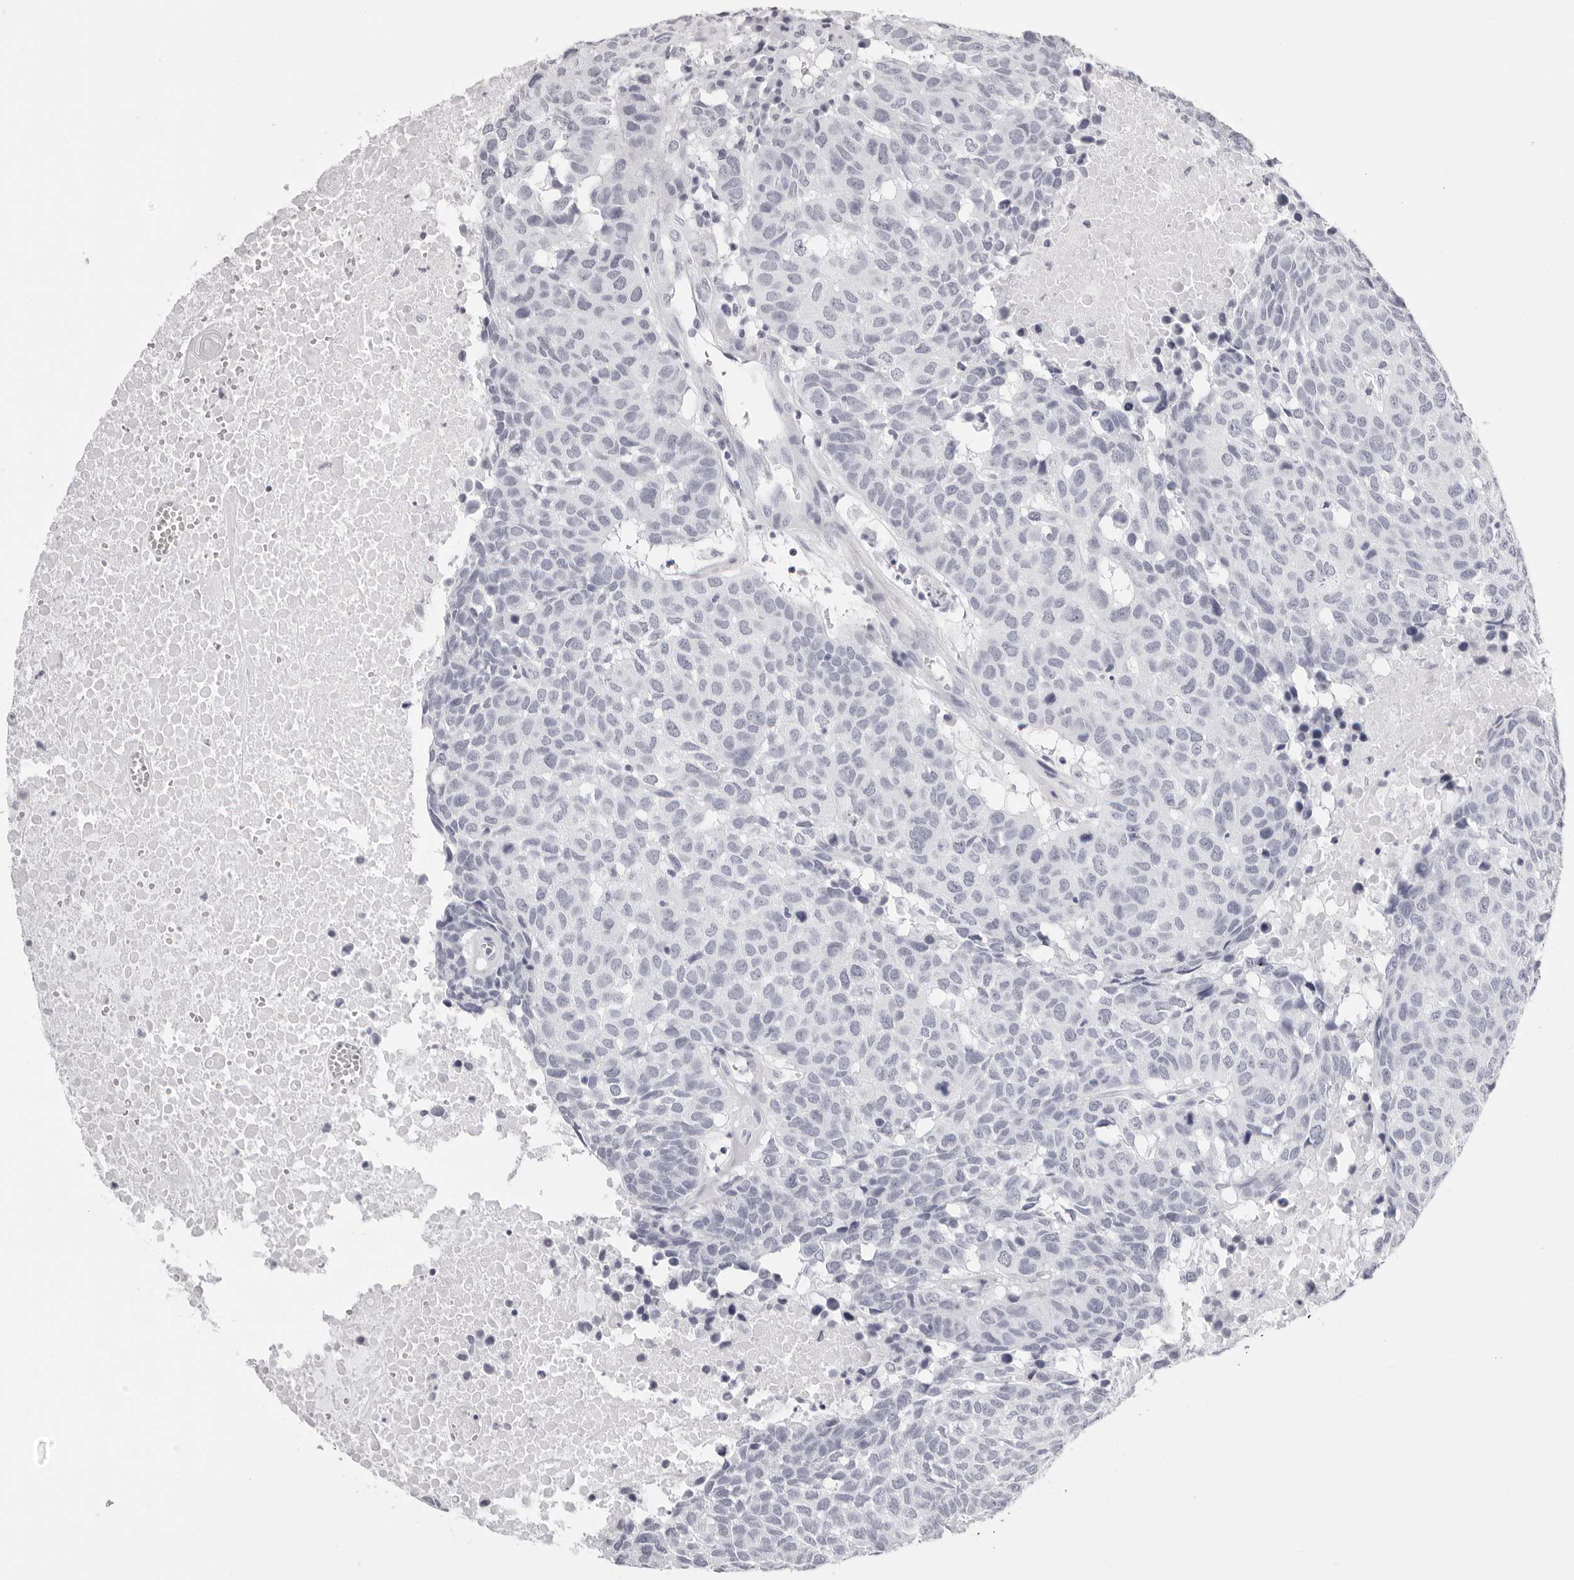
{"staining": {"intensity": "negative", "quantity": "none", "location": "none"}, "tissue": "head and neck cancer", "cell_type": "Tumor cells", "image_type": "cancer", "snomed": [{"axis": "morphology", "description": "Squamous cell carcinoma, NOS"}, {"axis": "topography", "description": "Head-Neck"}], "caption": "Immunohistochemical staining of squamous cell carcinoma (head and neck) exhibits no significant expression in tumor cells.", "gene": "RHO", "patient": {"sex": "male", "age": 66}}